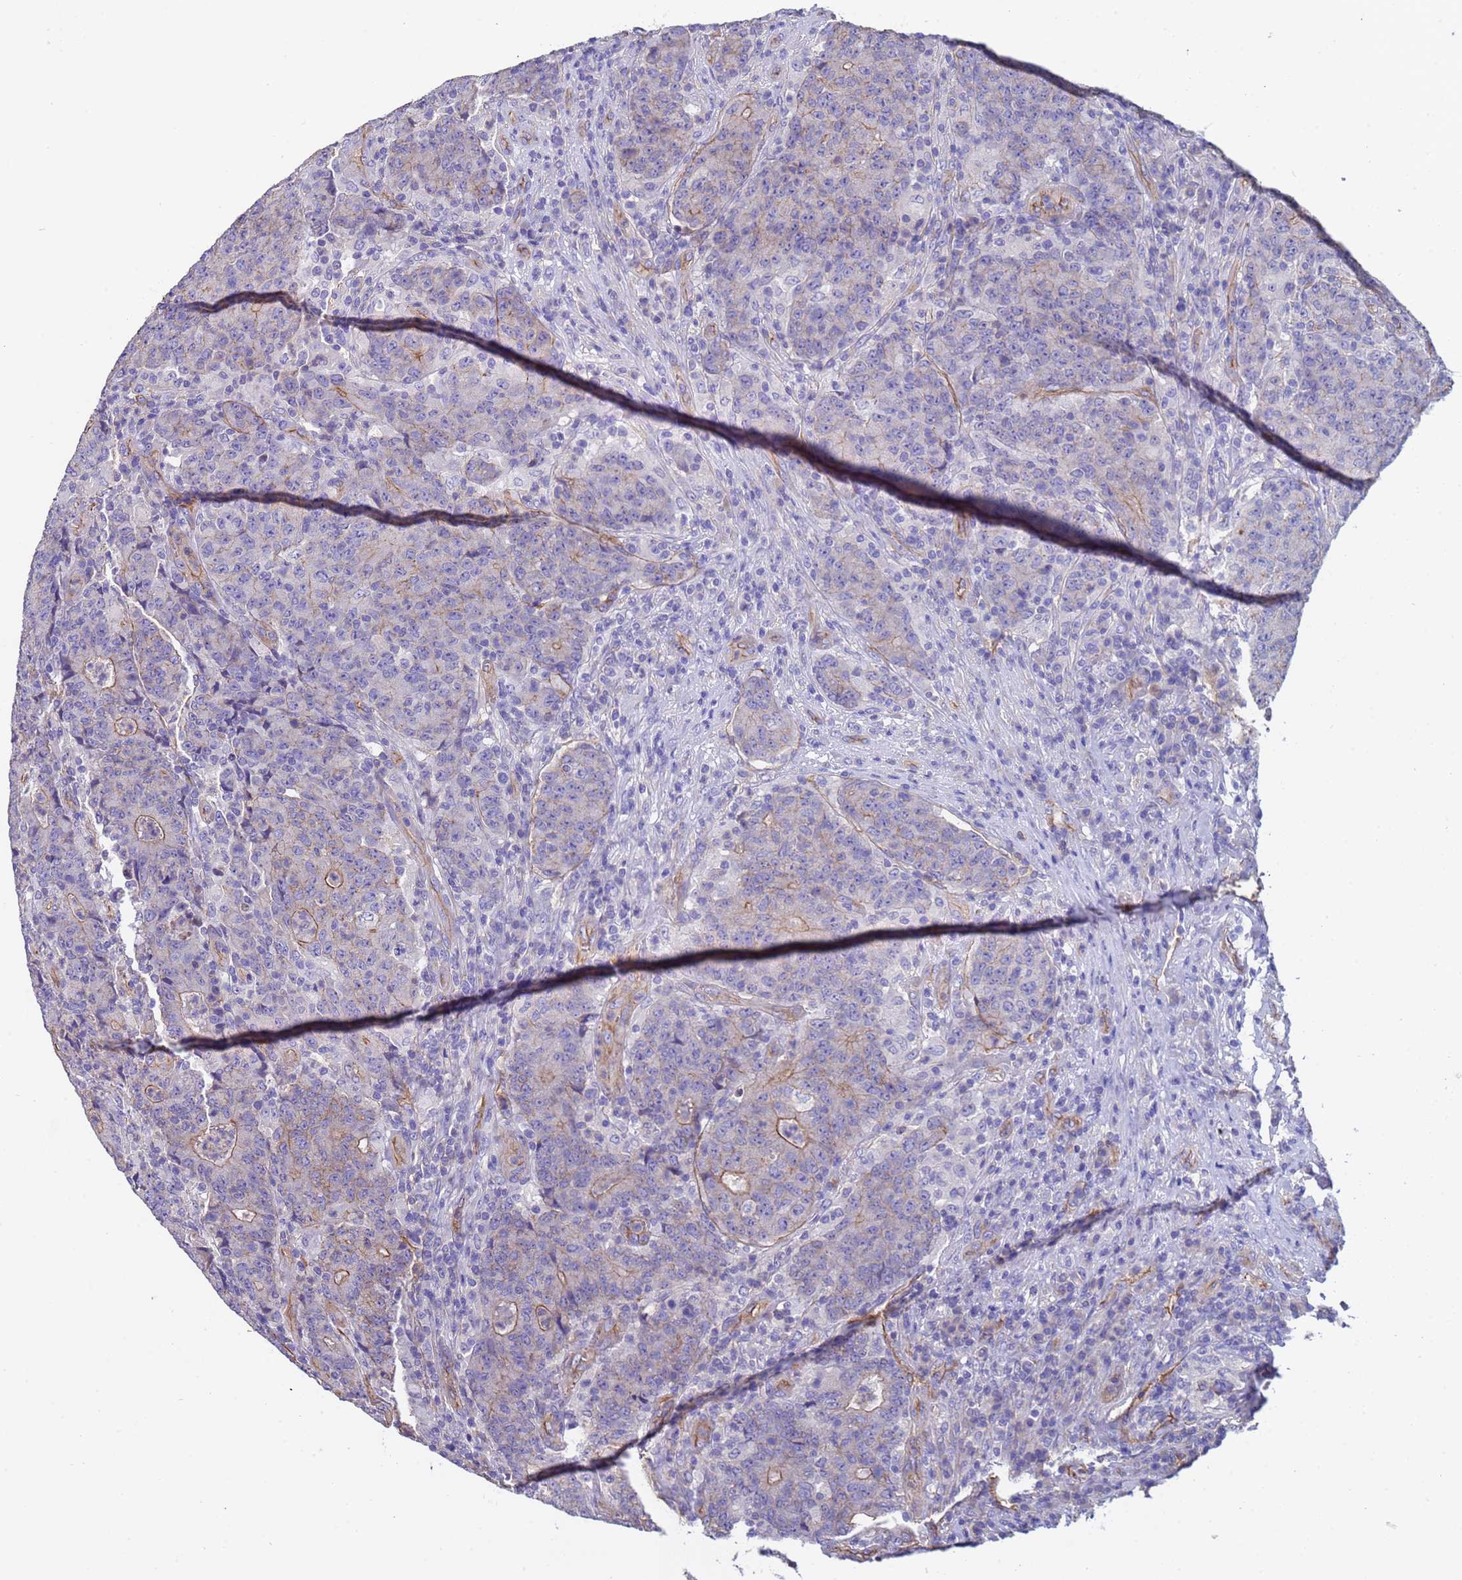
{"staining": {"intensity": "moderate", "quantity": "<25%", "location": "cytoplasmic/membranous"}, "tissue": "colorectal cancer", "cell_type": "Tumor cells", "image_type": "cancer", "snomed": [{"axis": "morphology", "description": "Adenocarcinoma, NOS"}, {"axis": "topography", "description": "Colon"}], "caption": "IHC micrograph of colorectal cancer stained for a protein (brown), which shows low levels of moderate cytoplasmic/membranous expression in about <25% of tumor cells.", "gene": "ZNF248", "patient": {"sex": "female", "age": 75}}